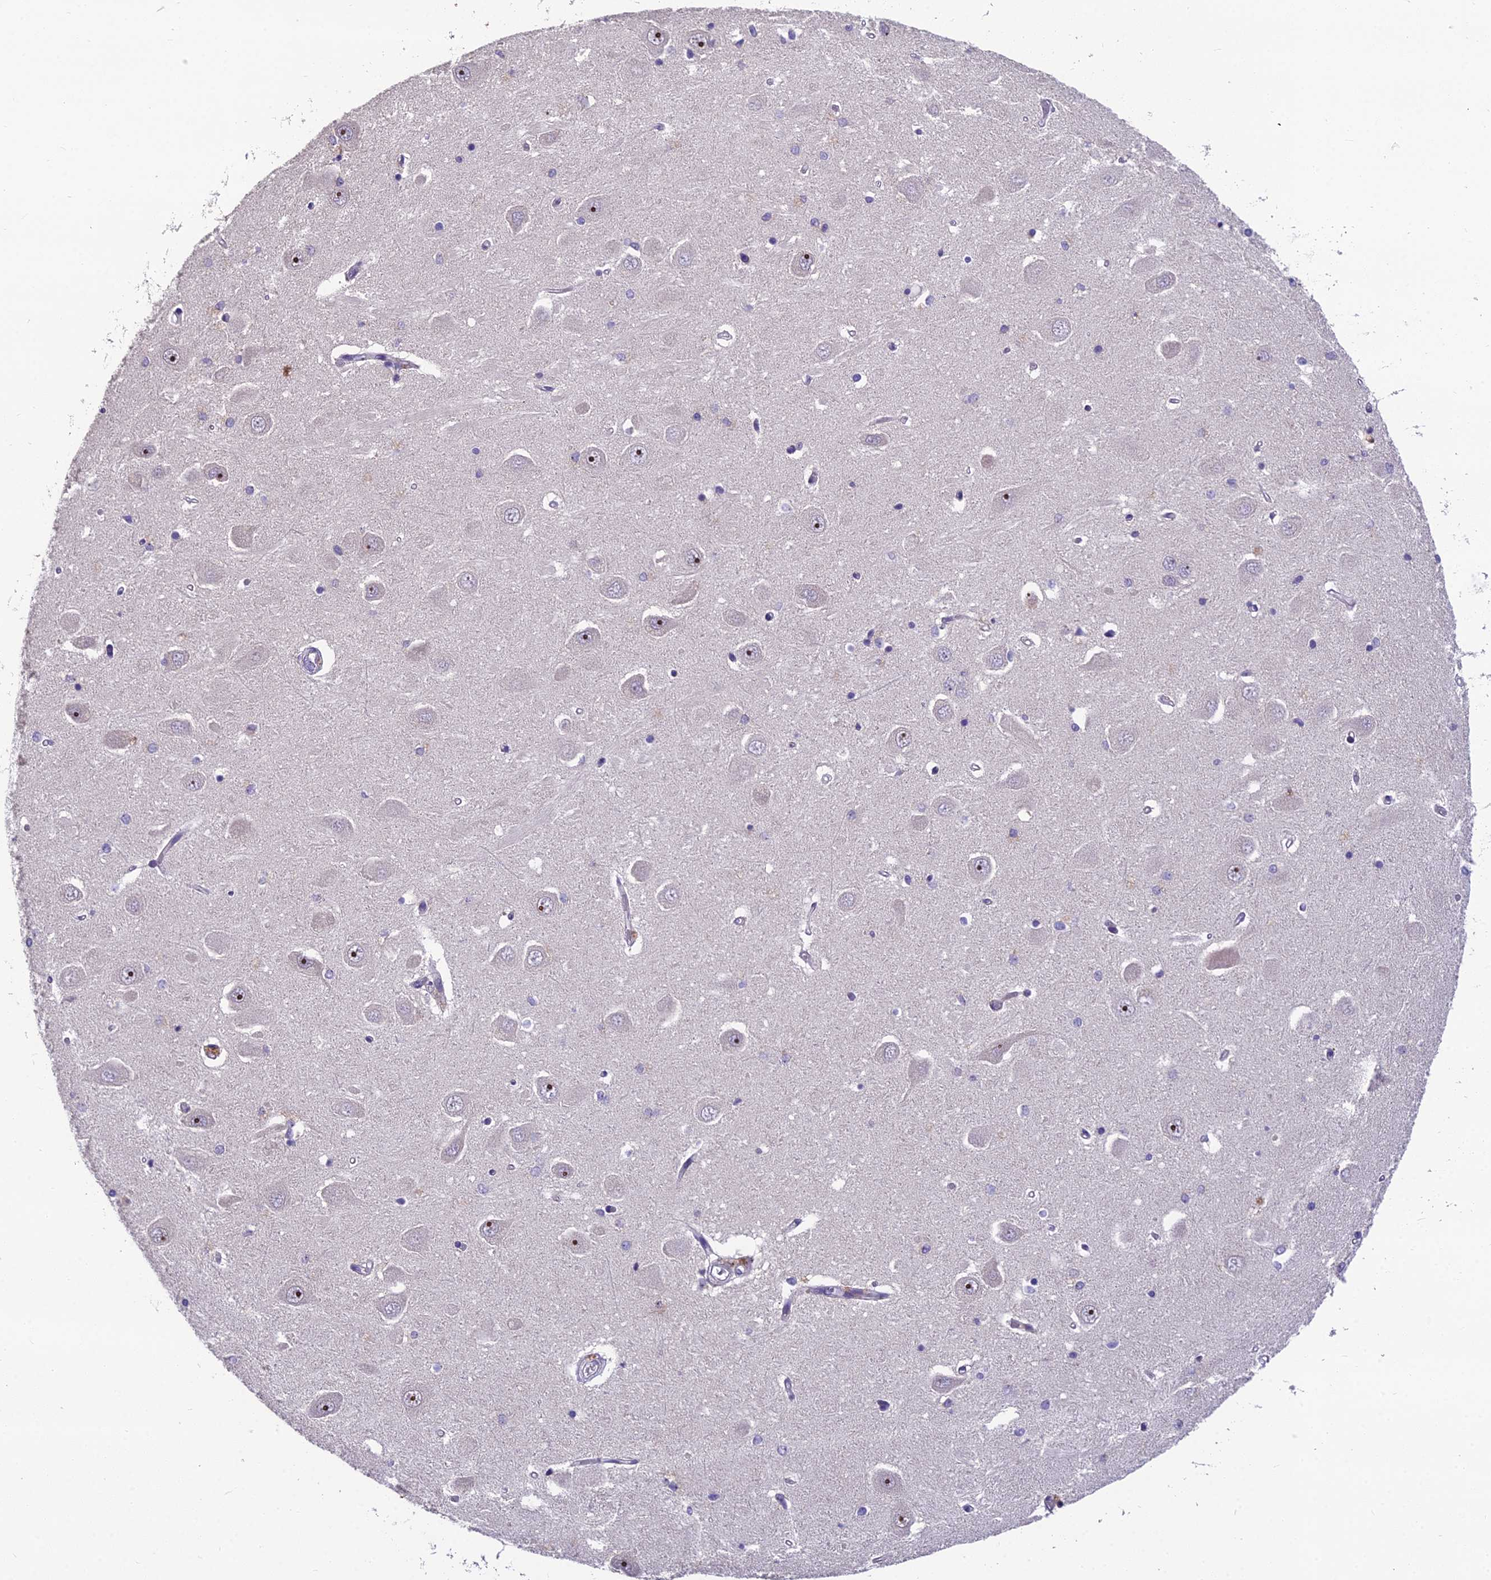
{"staining": {"intensity": "negative", "quantity": "none", "location": "none"}, "tissue": "hippocampus", "cell_type": "Glial cells", "image_type": "normal", "snomed": [{"axis": "morphology", "description": "Normal tissue, NOS"}, {"axis": "topography", "description": "Hippocampus"}], "caption": "Hippocampus stained for a protein using immunohistochemistry (IHC) displays no staining glial cells.", "gene": "ZNF333", "patient": {"sex": "male", "age": 45}}